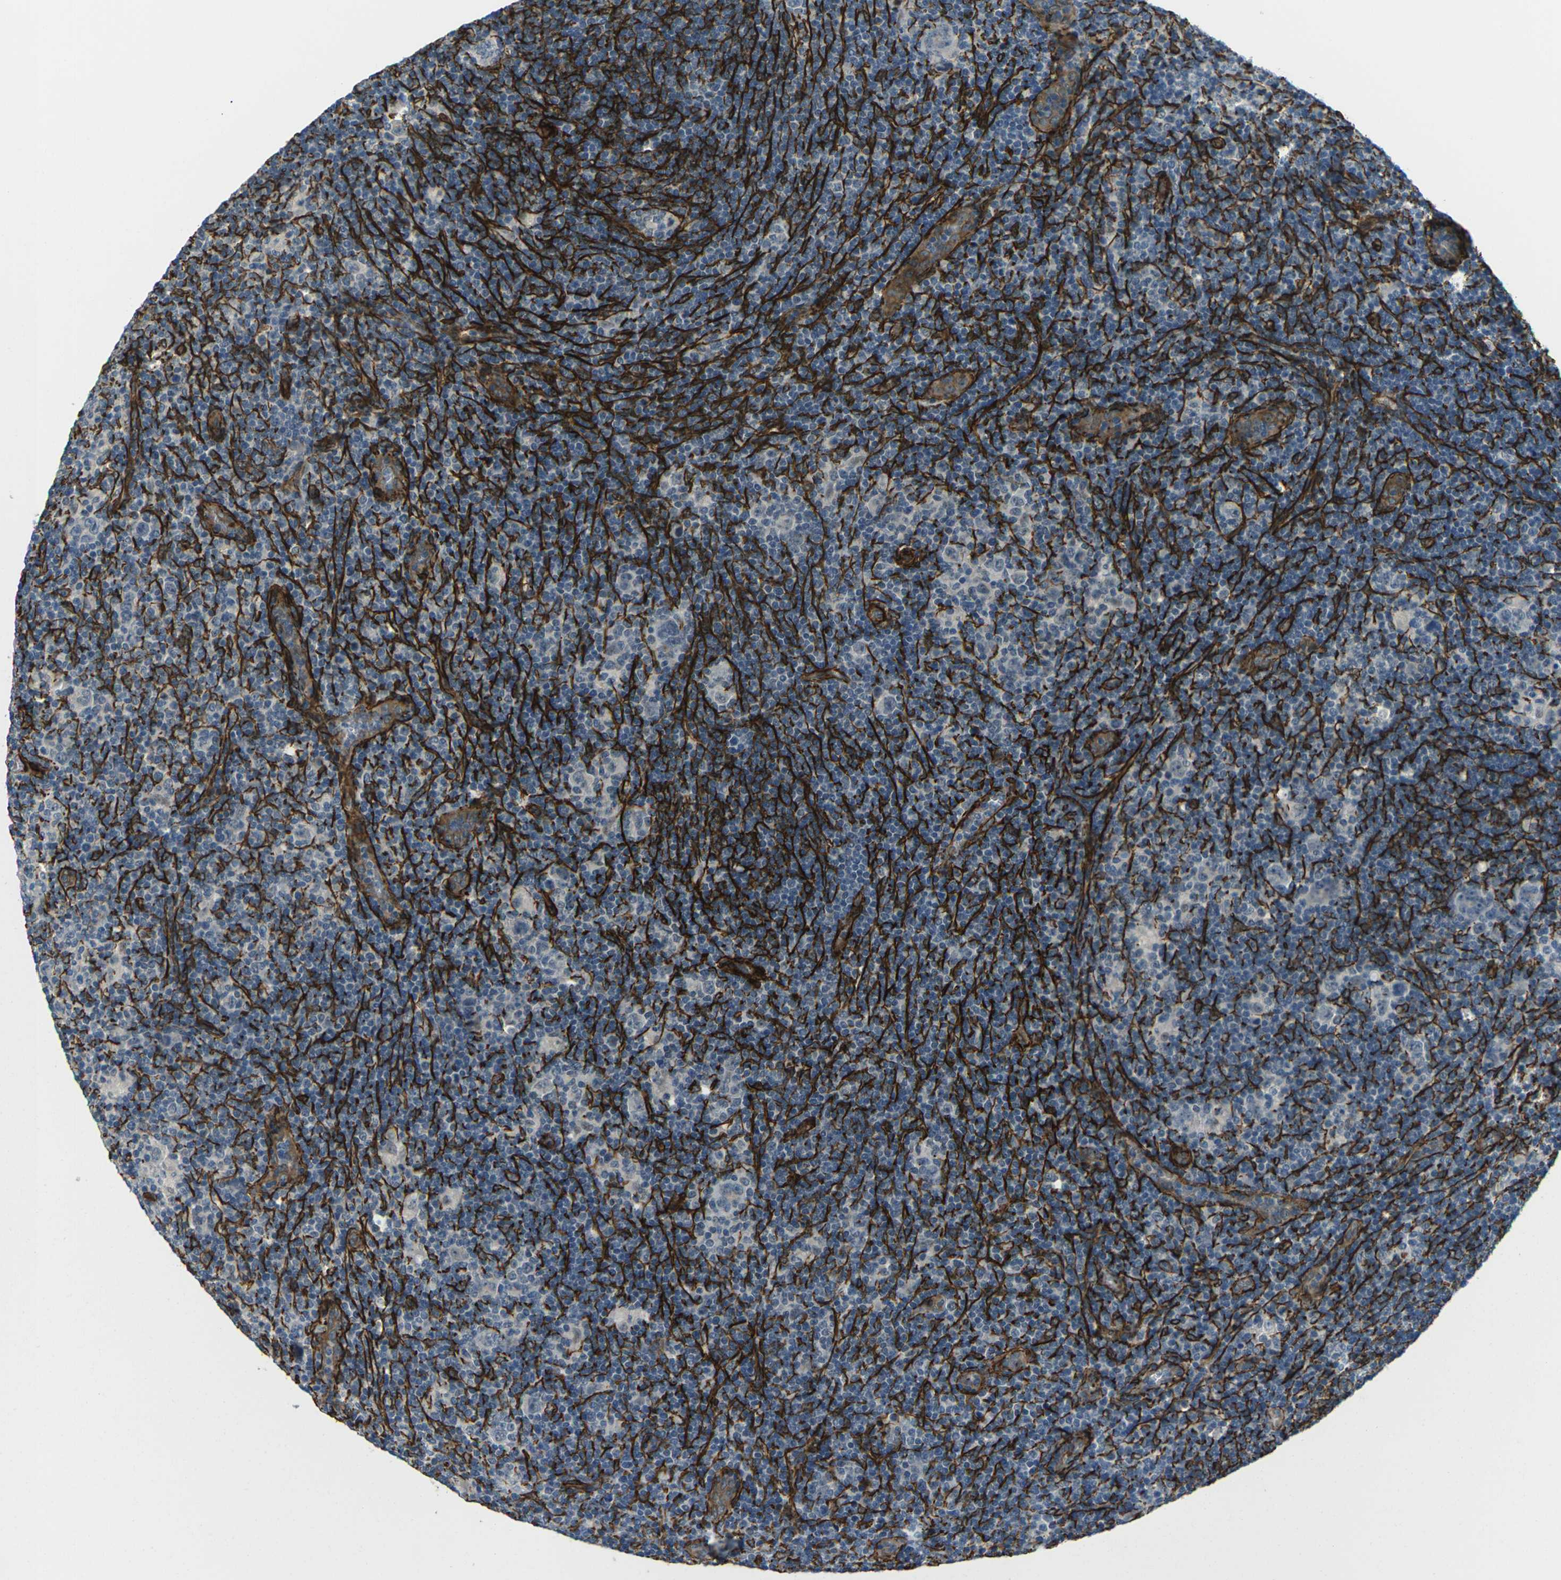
{"staining": {"intensity": "negative", "quantity": "none", "location": "none"}, "tissue": "lymphoma", "cell_type": "Tumor cells", "image_type": "cancer", "snomed": [{"axis": "morphology", "description": "Hodgkin's disease, NOS"}, {"axis": "topography", "description": "Lymph node"}], "caption": "DAB immunohistochemical staining of human lymphoma shows no significant expression in tumor cells.", "gene": "GRAMD1C", "patient": {"sex": "female", "age": 57}}